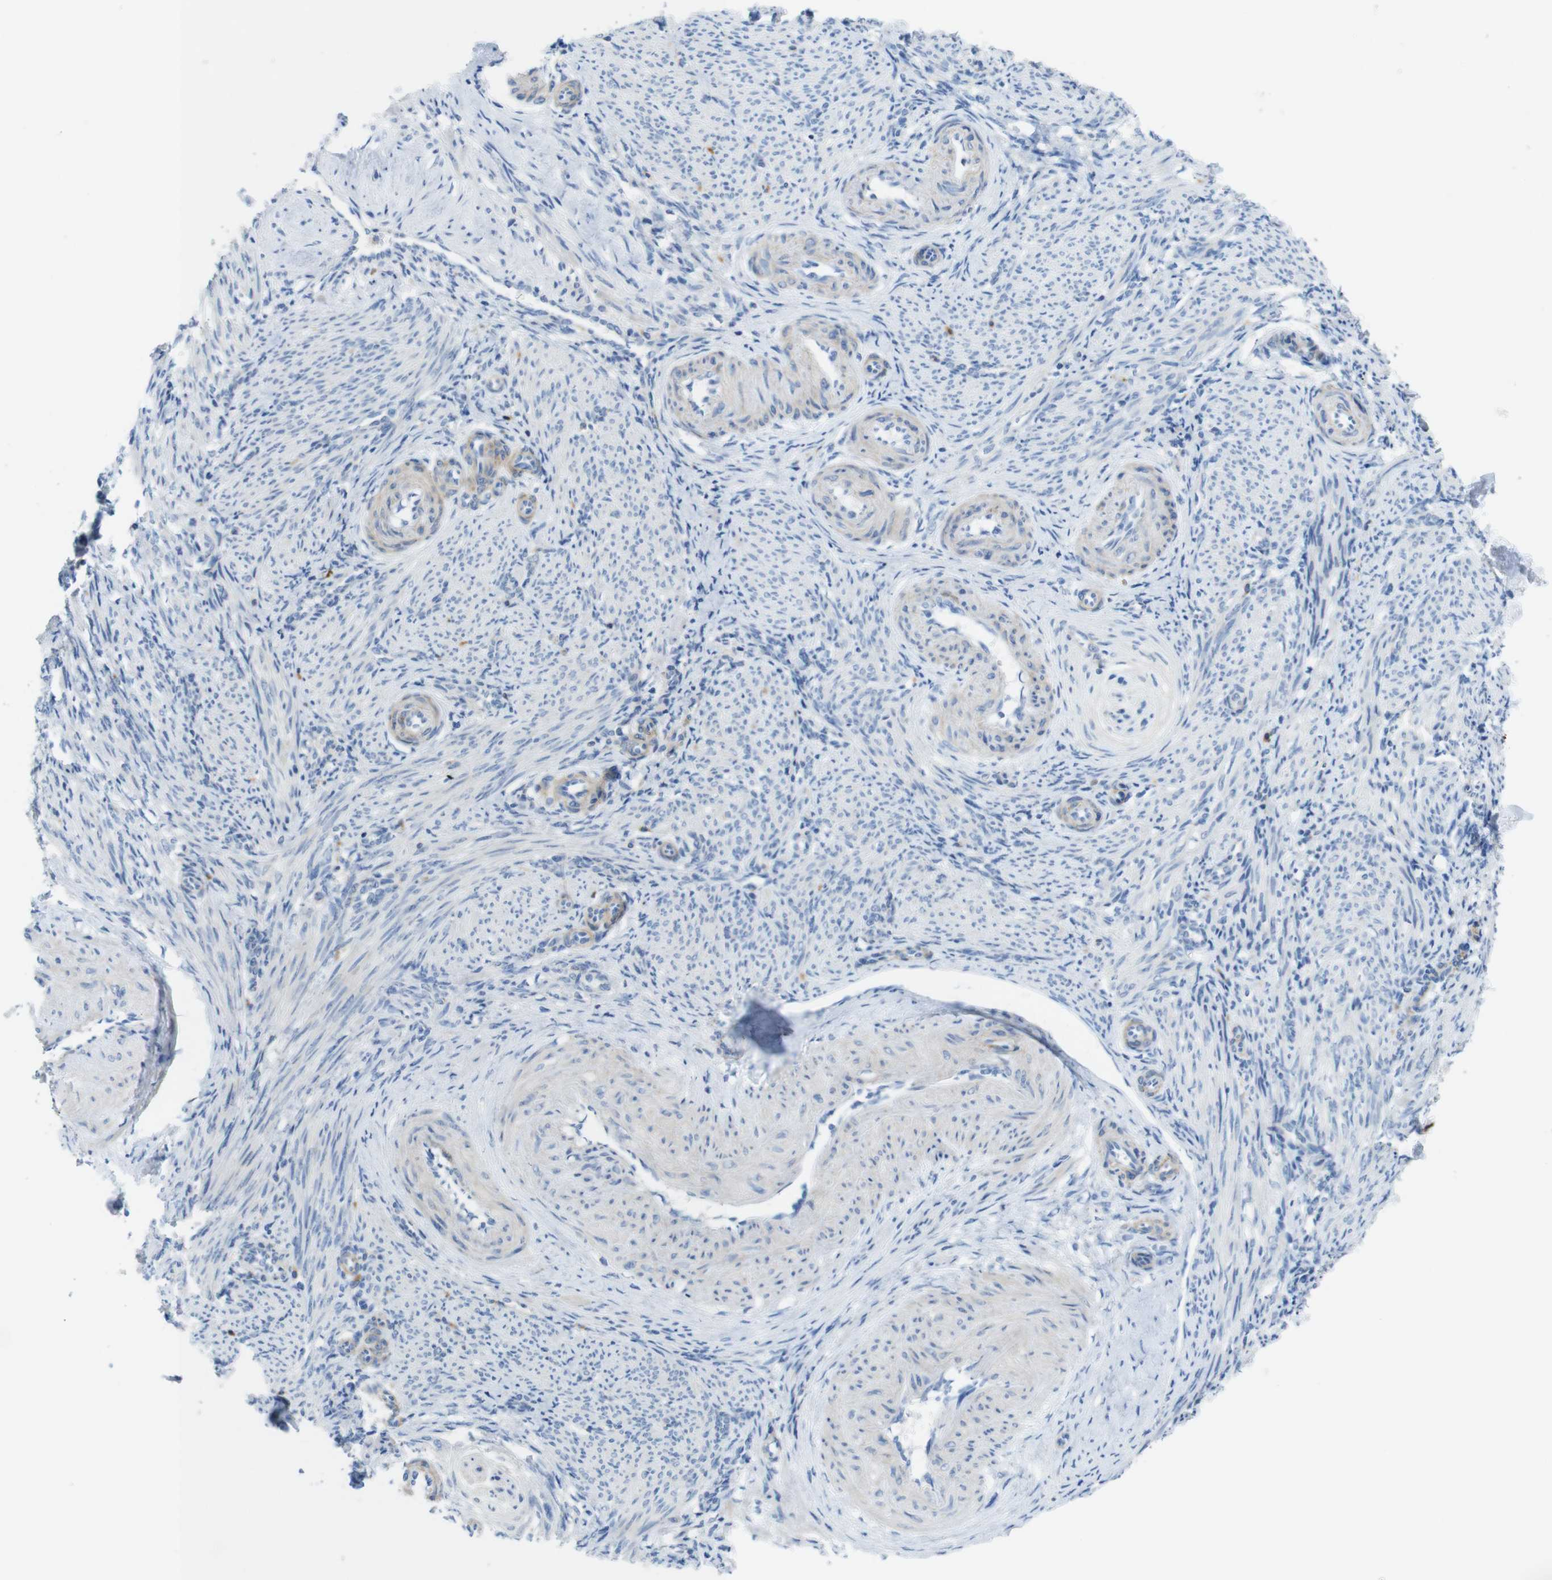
{"staining": {"intensity": "negative", "quantity": "none", "location": "none"}, "tissue": "smooth muscle", "cell_type": "Smooth muscle cells", "image_type": "normal", "snomed": [{"axis": "morphology", "description": "Normal tissue, NOS"}, {"axis": "topography", "description": "Endometrium"}], "caption": "An image of smooth muscle stained for a protein reveals no brown staining in smooth muscle cells.", "gene": "CLMN", "patient": {"sex": "female", "age": 33}}